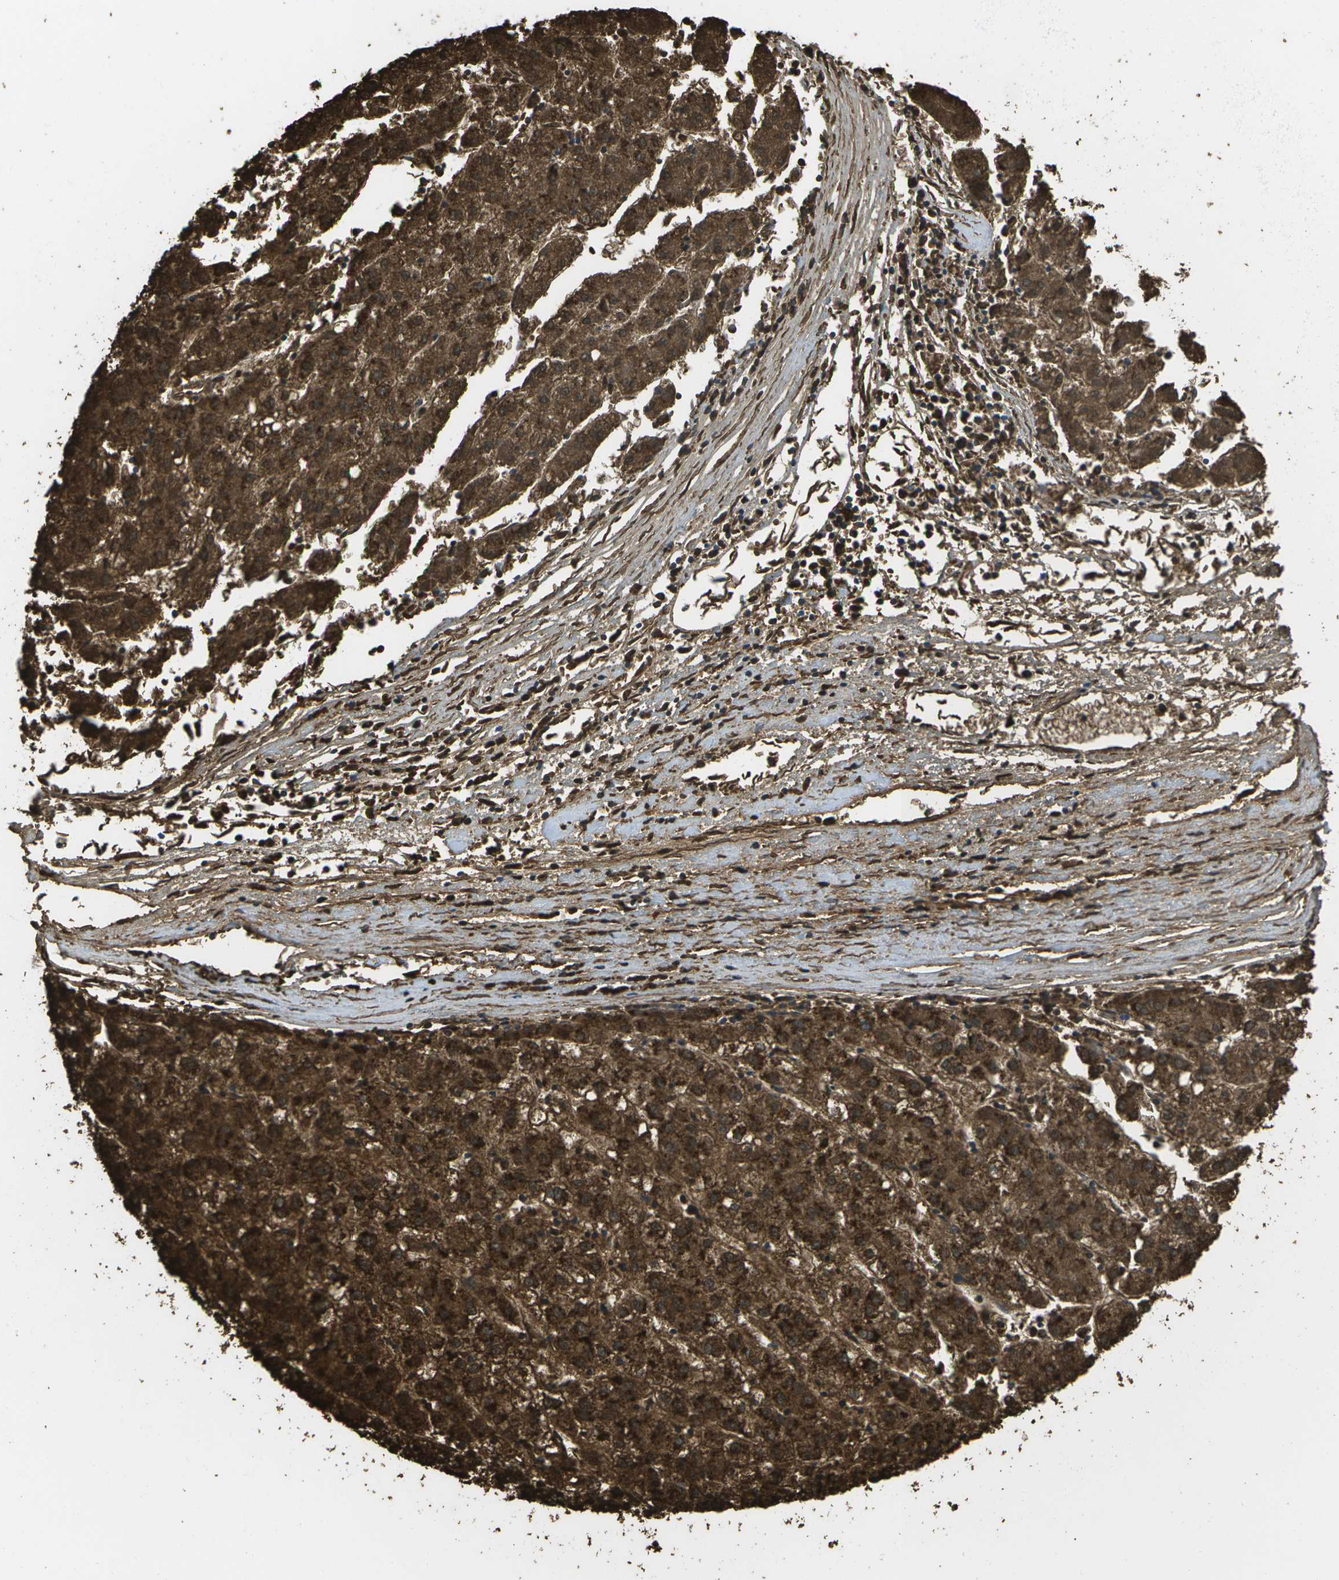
{"staining": {"intensity": "strong", "quantity": ">75%", "location": "cytoplasmic/membranous,nuclear"}, "tissue": "liver cancer", "cell_type": "Tumor cells", "image_type": "cancer", "snomed": [{"axis": "morphology", "description": "Carcinoma, Hepatocellular, NOS"}, {"axis": "topography", "description": "Liver"}], "caption": "Immunohistochemistry (IHC) (DAB) staining of liver cancer (hepatocellular carcinoma) exhibits strong cytoplasmic/membranous and nuclear protein expression in approximately >75% of tumor cells. Nuclei are stained in blue.", "gene": "CACHD1", "patient": {"sex": "male", "age": 72}}